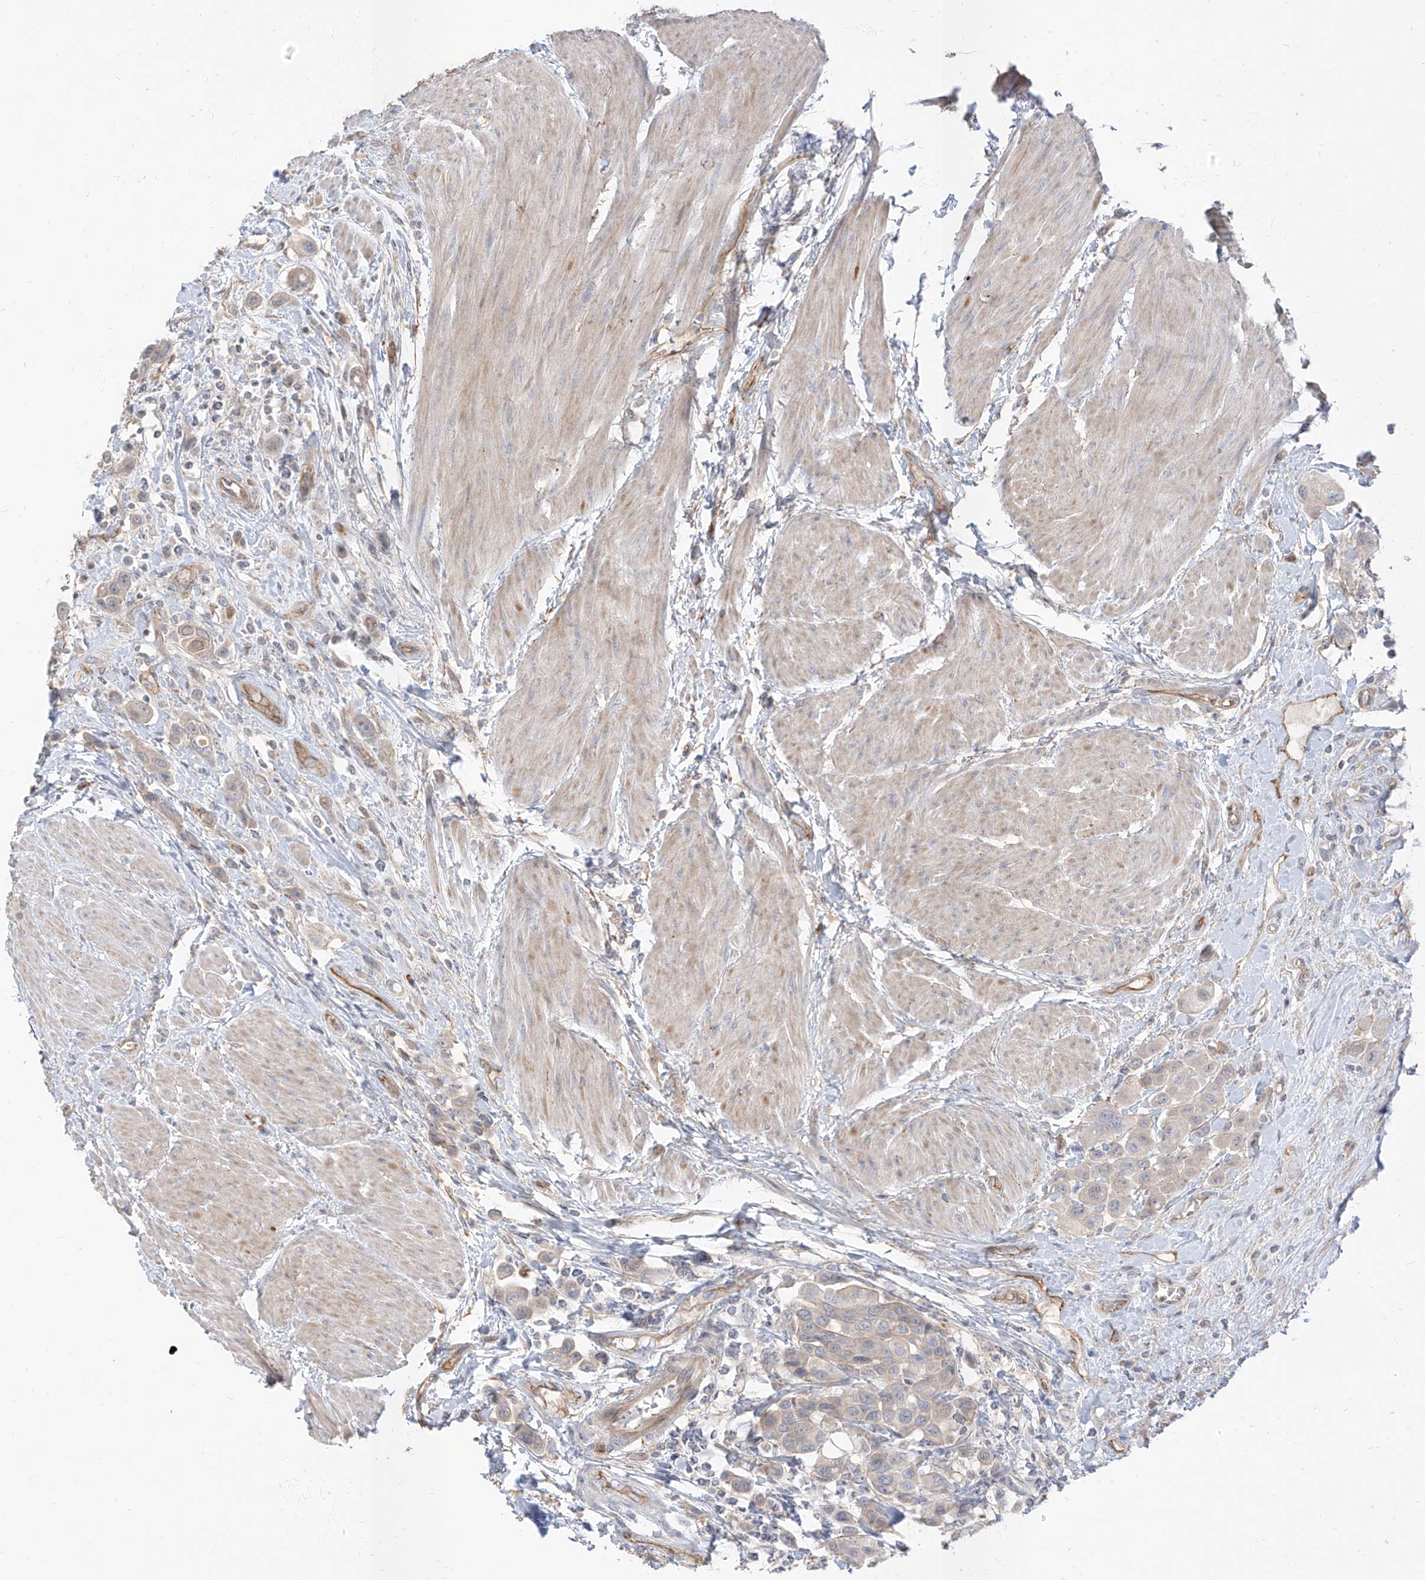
{"staining": {"intensity": "negative", "quantity": "none", "location": "none"}, "tissue": "urothelial cancer", "cell_type": "Tumor cells", "image_type": "cancer", "snomed": [{"axis": "morphology", "description": "Urothelial carcinoma, High grade"}, {"axis": "topography", "description": "Urinary bladder"}], "caption": "IHC micrograph of urothelial carcinoma (high-grade) stained for a protein (brown), which demonstrates no expression in tumor cells. Brightfield microscopy of IHC stained with DAB (brown) and hematoxylin (blue), captured at high magnification.", "gene": "EPHX4", "patient": {"sex": "male", "age": 50}}